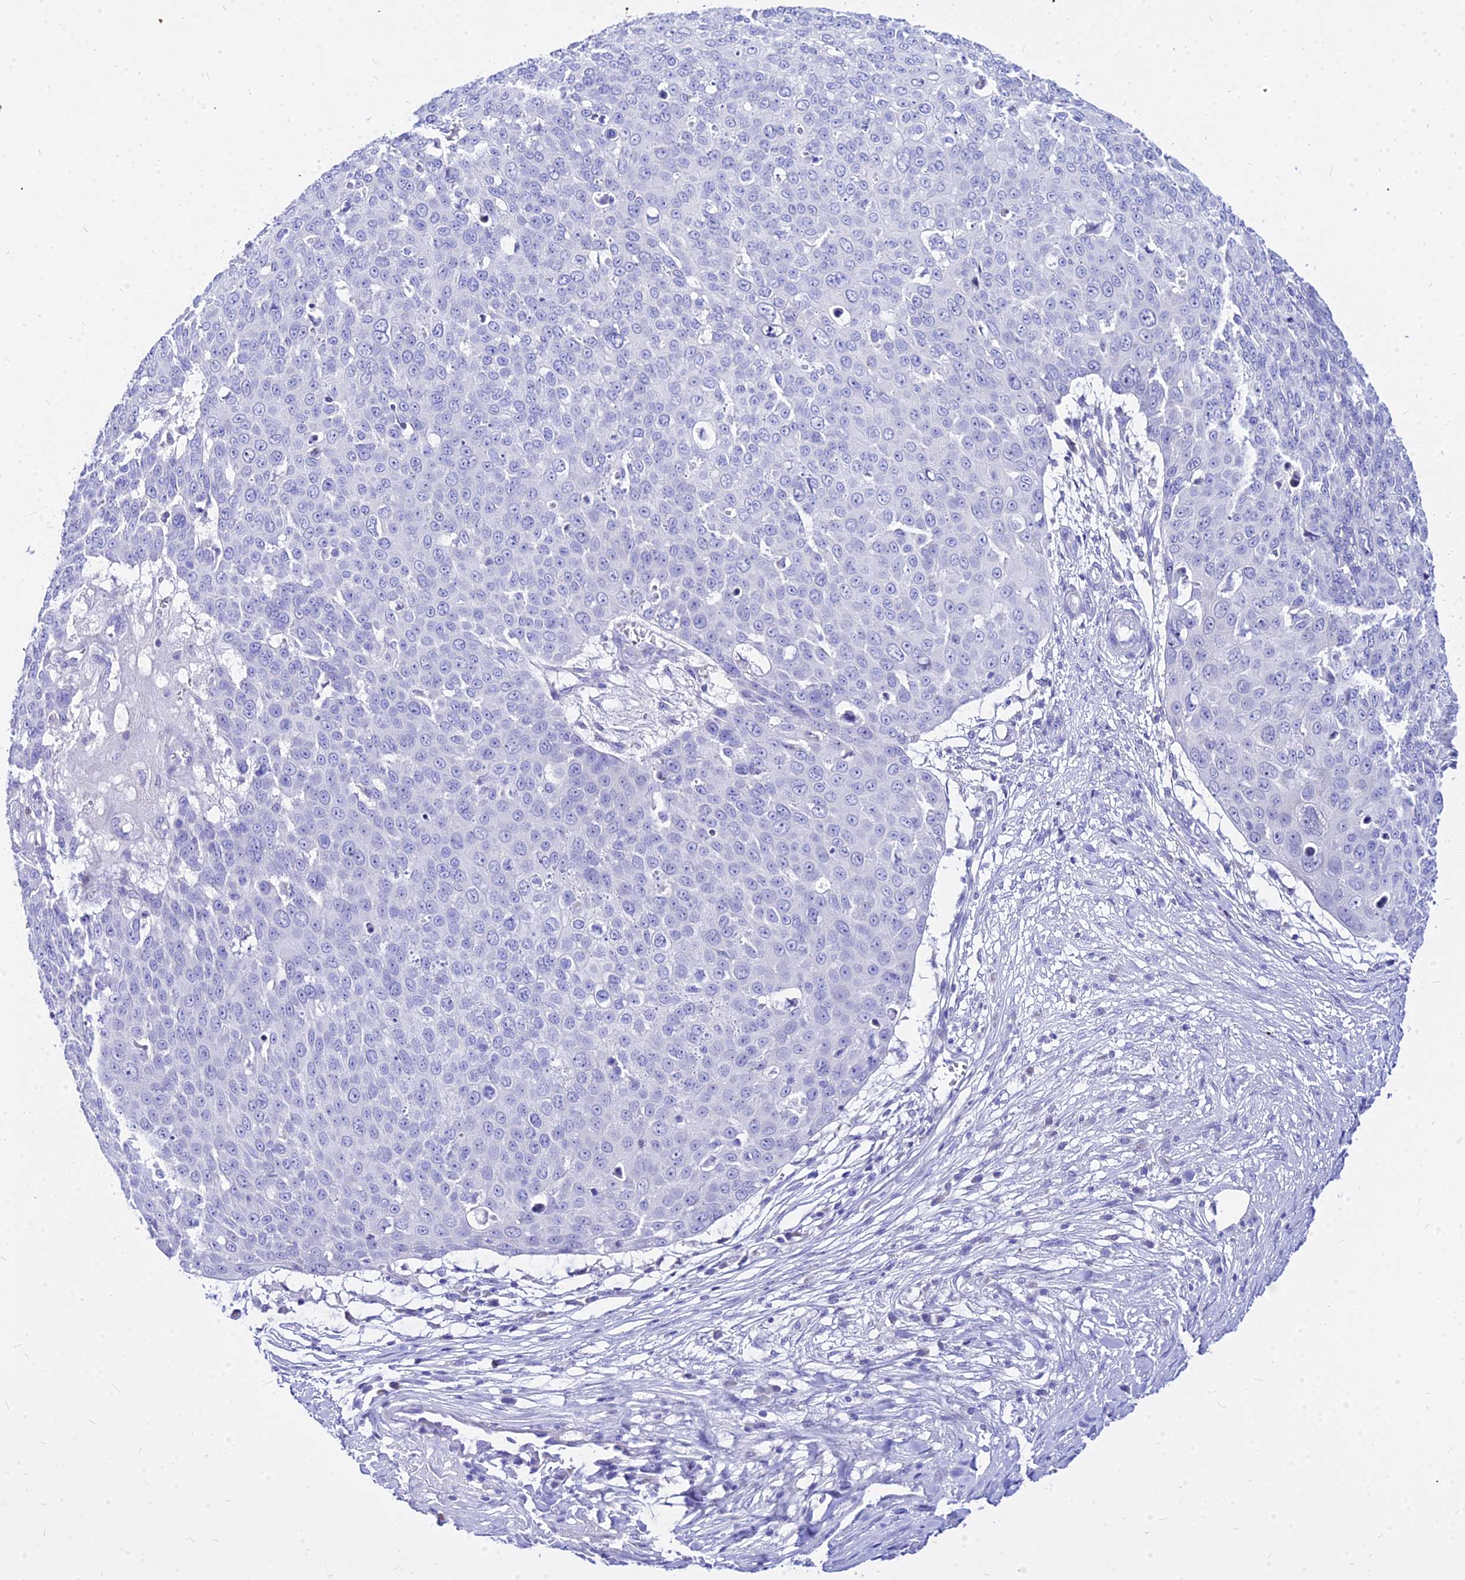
{"staining": {"intensity": "negative", "quantity": "none", "location": "none"}, "tissue": "skin cancer", "cell_type": "Tumor cells", "image_type": "cancer", "snomed": [{"axis": "morphology", "description": "Squamous cell carcinoma, NOS"}, {"axis": "topography", "description": "Skin"}], "caption": "A high-resolution micrograph shows immunohistochemistry (IHC) staining of skin cancer, which demonstrates no significant expression in tumor cells.", "gene": "CARD18", "patient": {"sex": "male", "age": 71}}